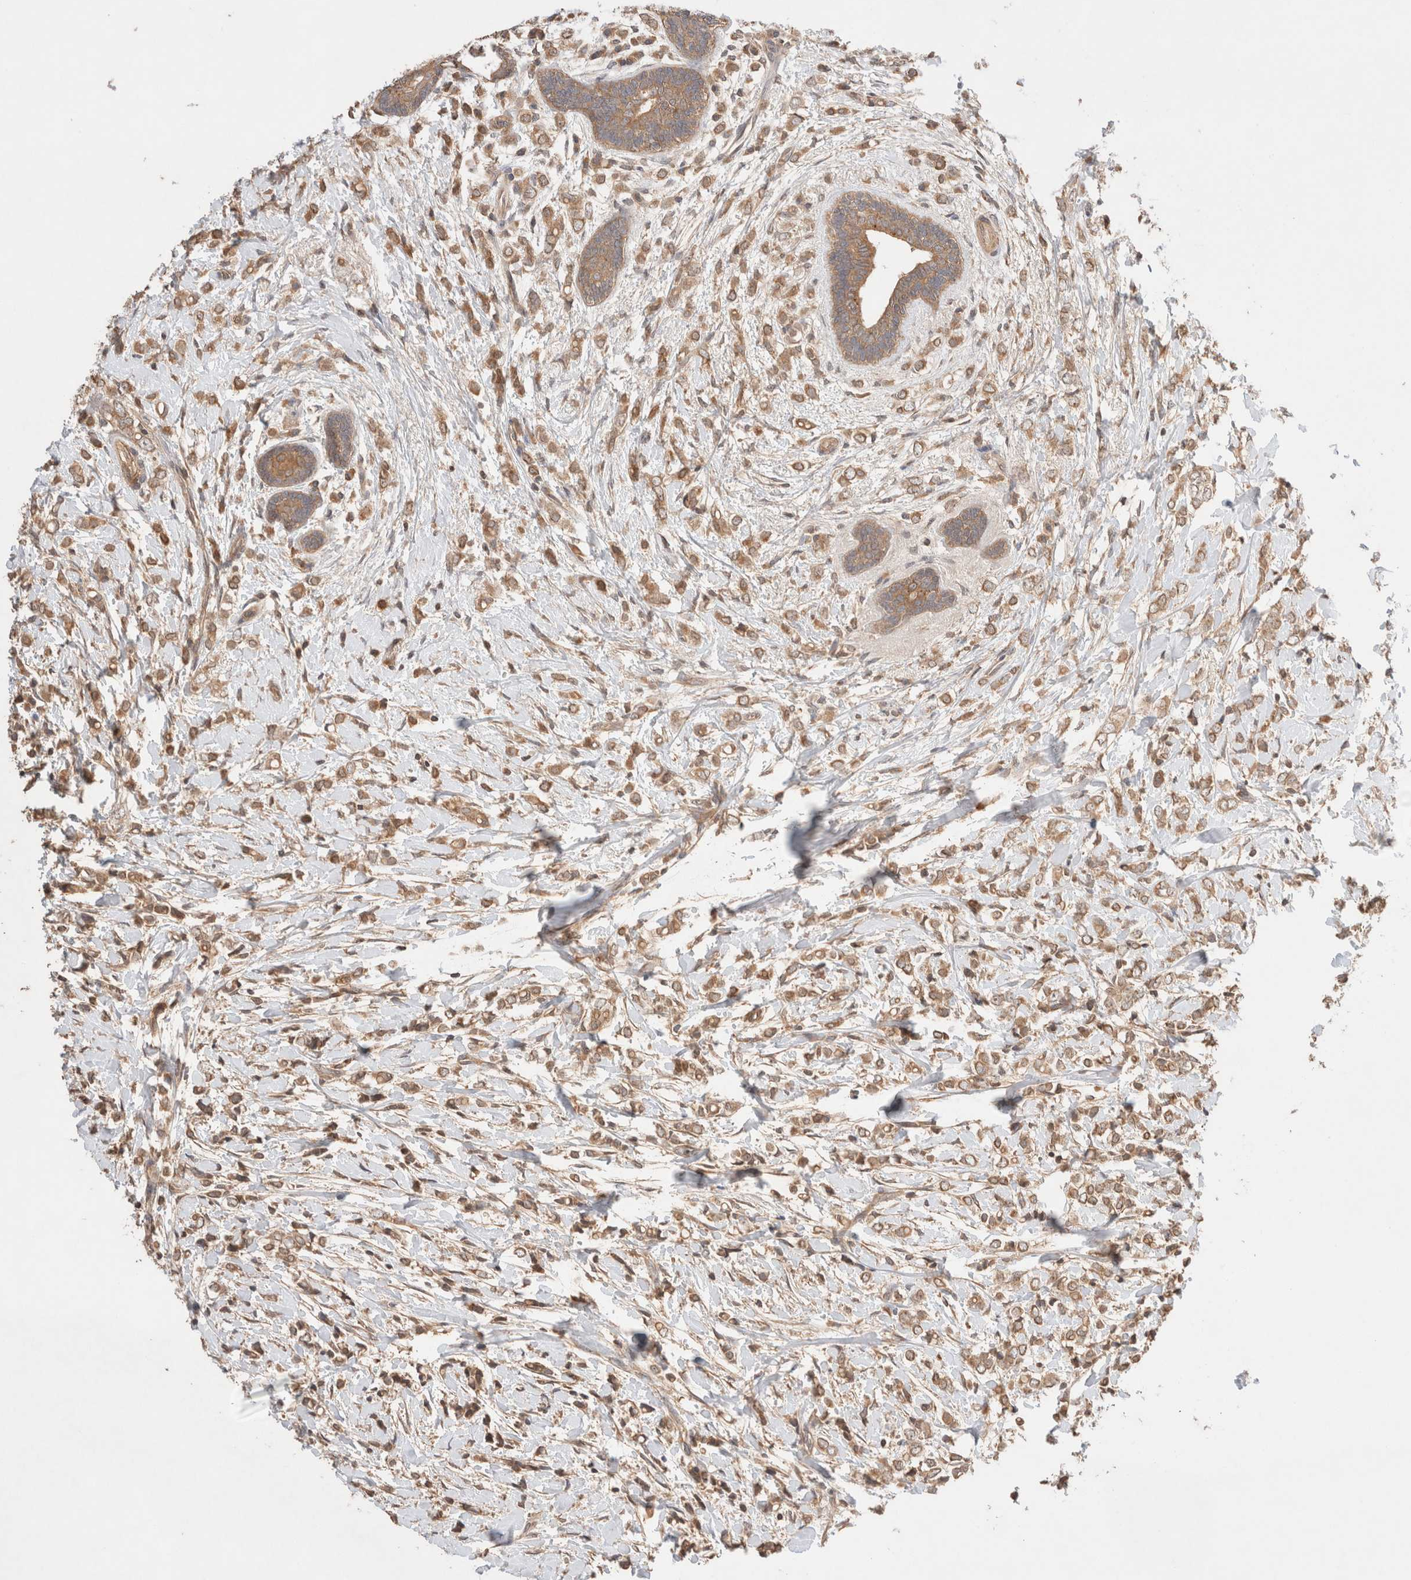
{"staining": {"intensity": "moderate", "quantity": ">75%", "location": "cytoplasmic/membranous"}, "tissue": "breast cancer", "cell_type": "Tumor cells", "image_type": "cancer", "snomed": [{"axis": "morphology", "description": "Normal tissue, NOS"}, {"axis": "morphology", "description": "Lobular carcinoma"}, {"axis": "topography", "description": "Breast"}], "caption": "Immunohistochemistry image of human lobular carcinoma (breast) stained for a protein (brown), which reveals medium levels of moderate cytoplasmic/membranous staining in about >75% of tumor cells.", "gene": "CARNMT1", "patient": {"sex": "female", "age": 47}}